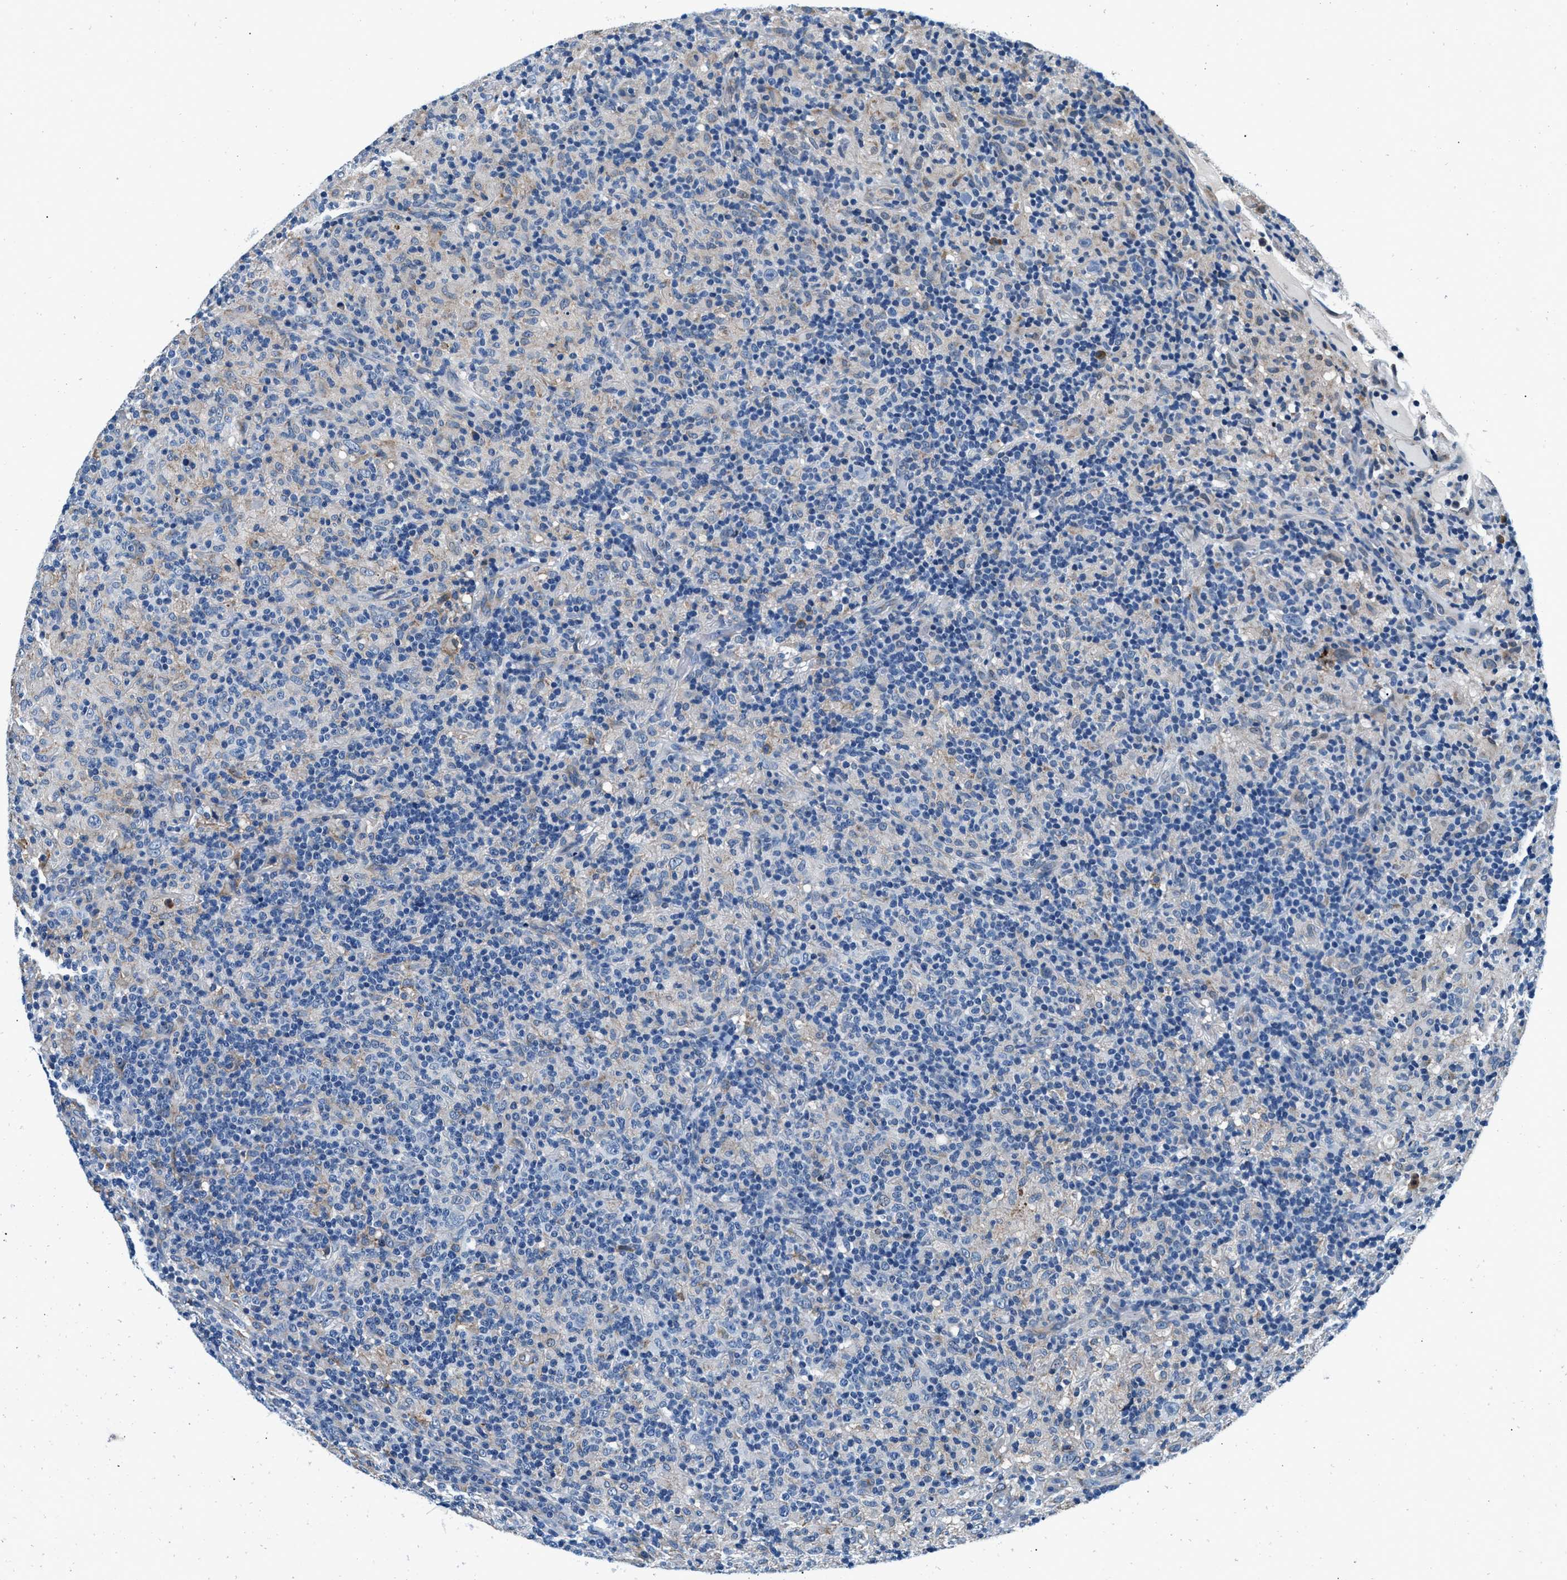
{"staining": {"intensity": "negative", "quantity": "none", "location": "none"}, "tissue": "lymphoma", "cell_type": "Tumor cells", "image_type": "cancer", "snomed": [{"axis": "morphology", "description": "Hodgkin's disease, NOS"}, {"axis": "topography", "description": "Lymph node"}], "caption": "This is an immunohistochemistry (IHC) photomicrograph of human Hodgkin's disease. There is no positivity in tumor cells.", "gene": "SLFN11", "patient": {"sex": "male", "age": 70}}